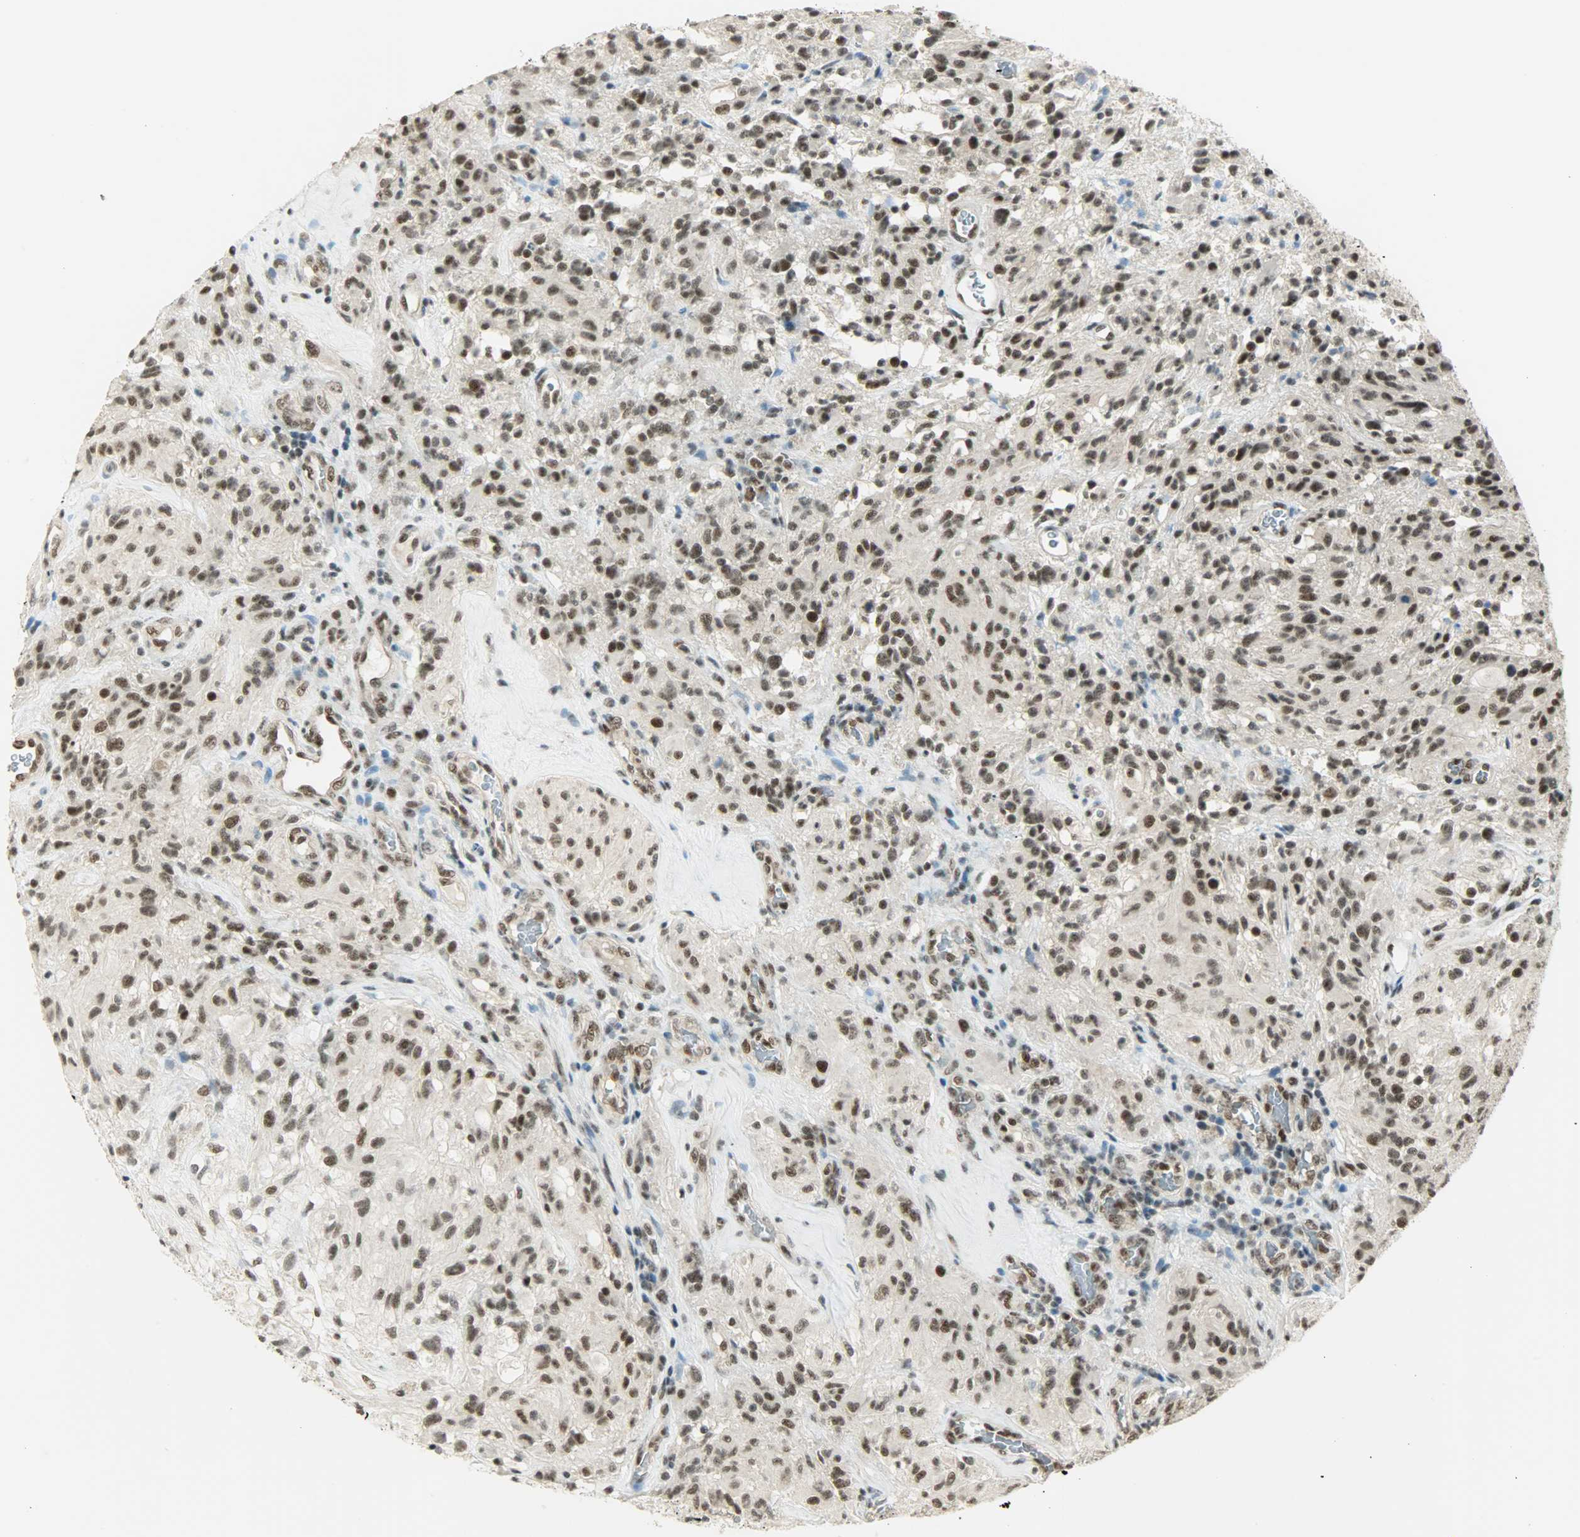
{"staining": {"intensity": "strong", "quantity": ">75%", "location": "nuclear"}, "tissue": "glioma", "cell_type": "Tumor cells", "image_type": "cancer", "snomed": [{"axis": "morphology", "description": "Normal tissue, NOS"}, {"axis": "morphology", "description": "Glioma, malignant, High grade"}, {"axis": "topography", "description": "Cerebral cortex"}], "caption": "High-magnification brightfield microscopy of glioma stained with DAB (3,3'-diaminobenzidine) (brown) and counterstained with hematoxylin (blue). tumor cells exhibit strong nuclear staining is seen in about>75% of cells.", "gene": "SUGP1", "patient": {"sex": "male", "age": 56}}